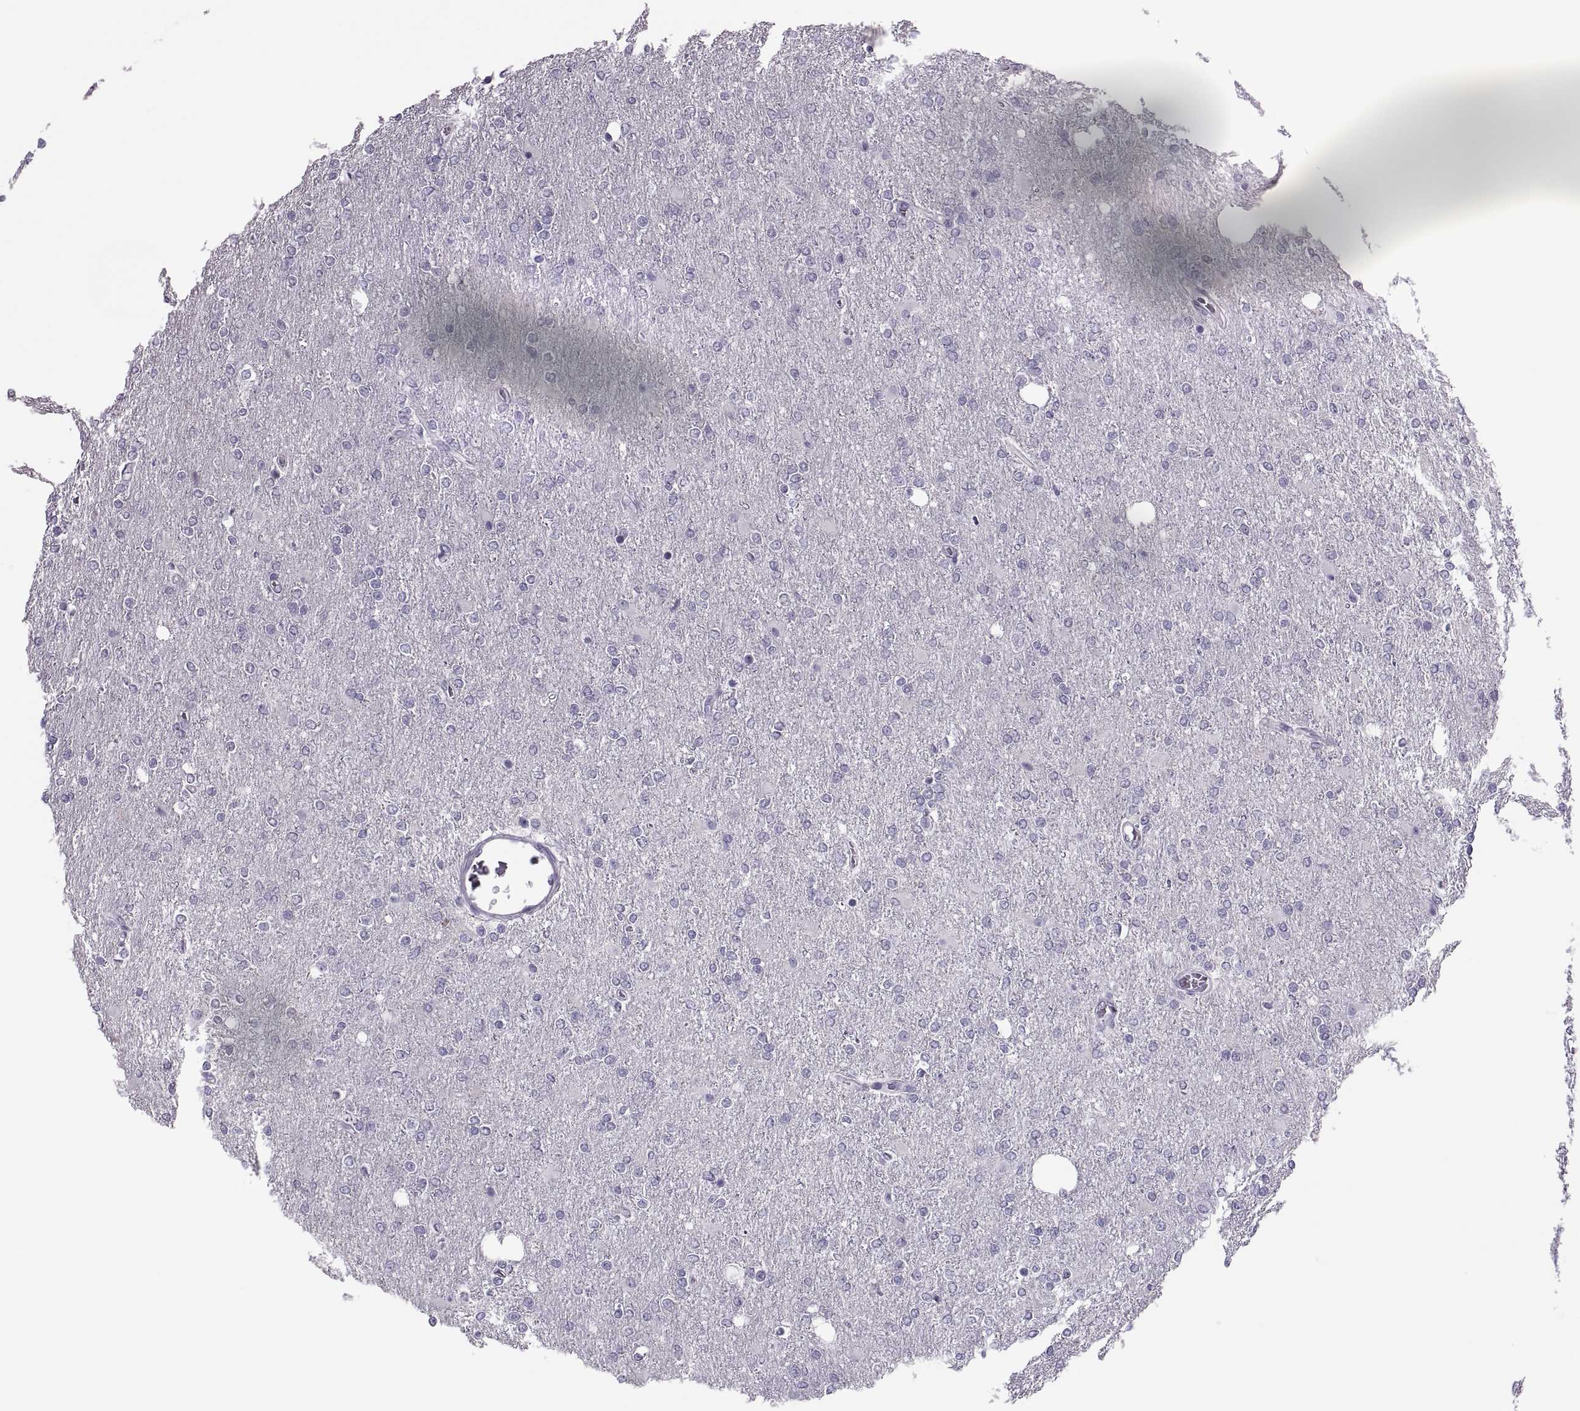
{"staining": {"intensity": "negative", "quantity": "none", "location": "none"}, "tissue": "glioma", "cell_type": "Tumor cells", "image_type": "cancer", "snomed": [{"axis": "morphology", "description": "Glioma, malignant, High grade"}, {"axis": "topography", "description": "Cerebral cortex"}], "caption": "There is no significant positivity in tumor cells of high-grade glioma (malignant). The staining was performed using DAB to visualize the protein expression in brown, while the nuclei were stained in blue with hematoxylin (Magnification: 20x).", "gene": "SYNGR4", "patient": {"sex": "male", "age": 70}}